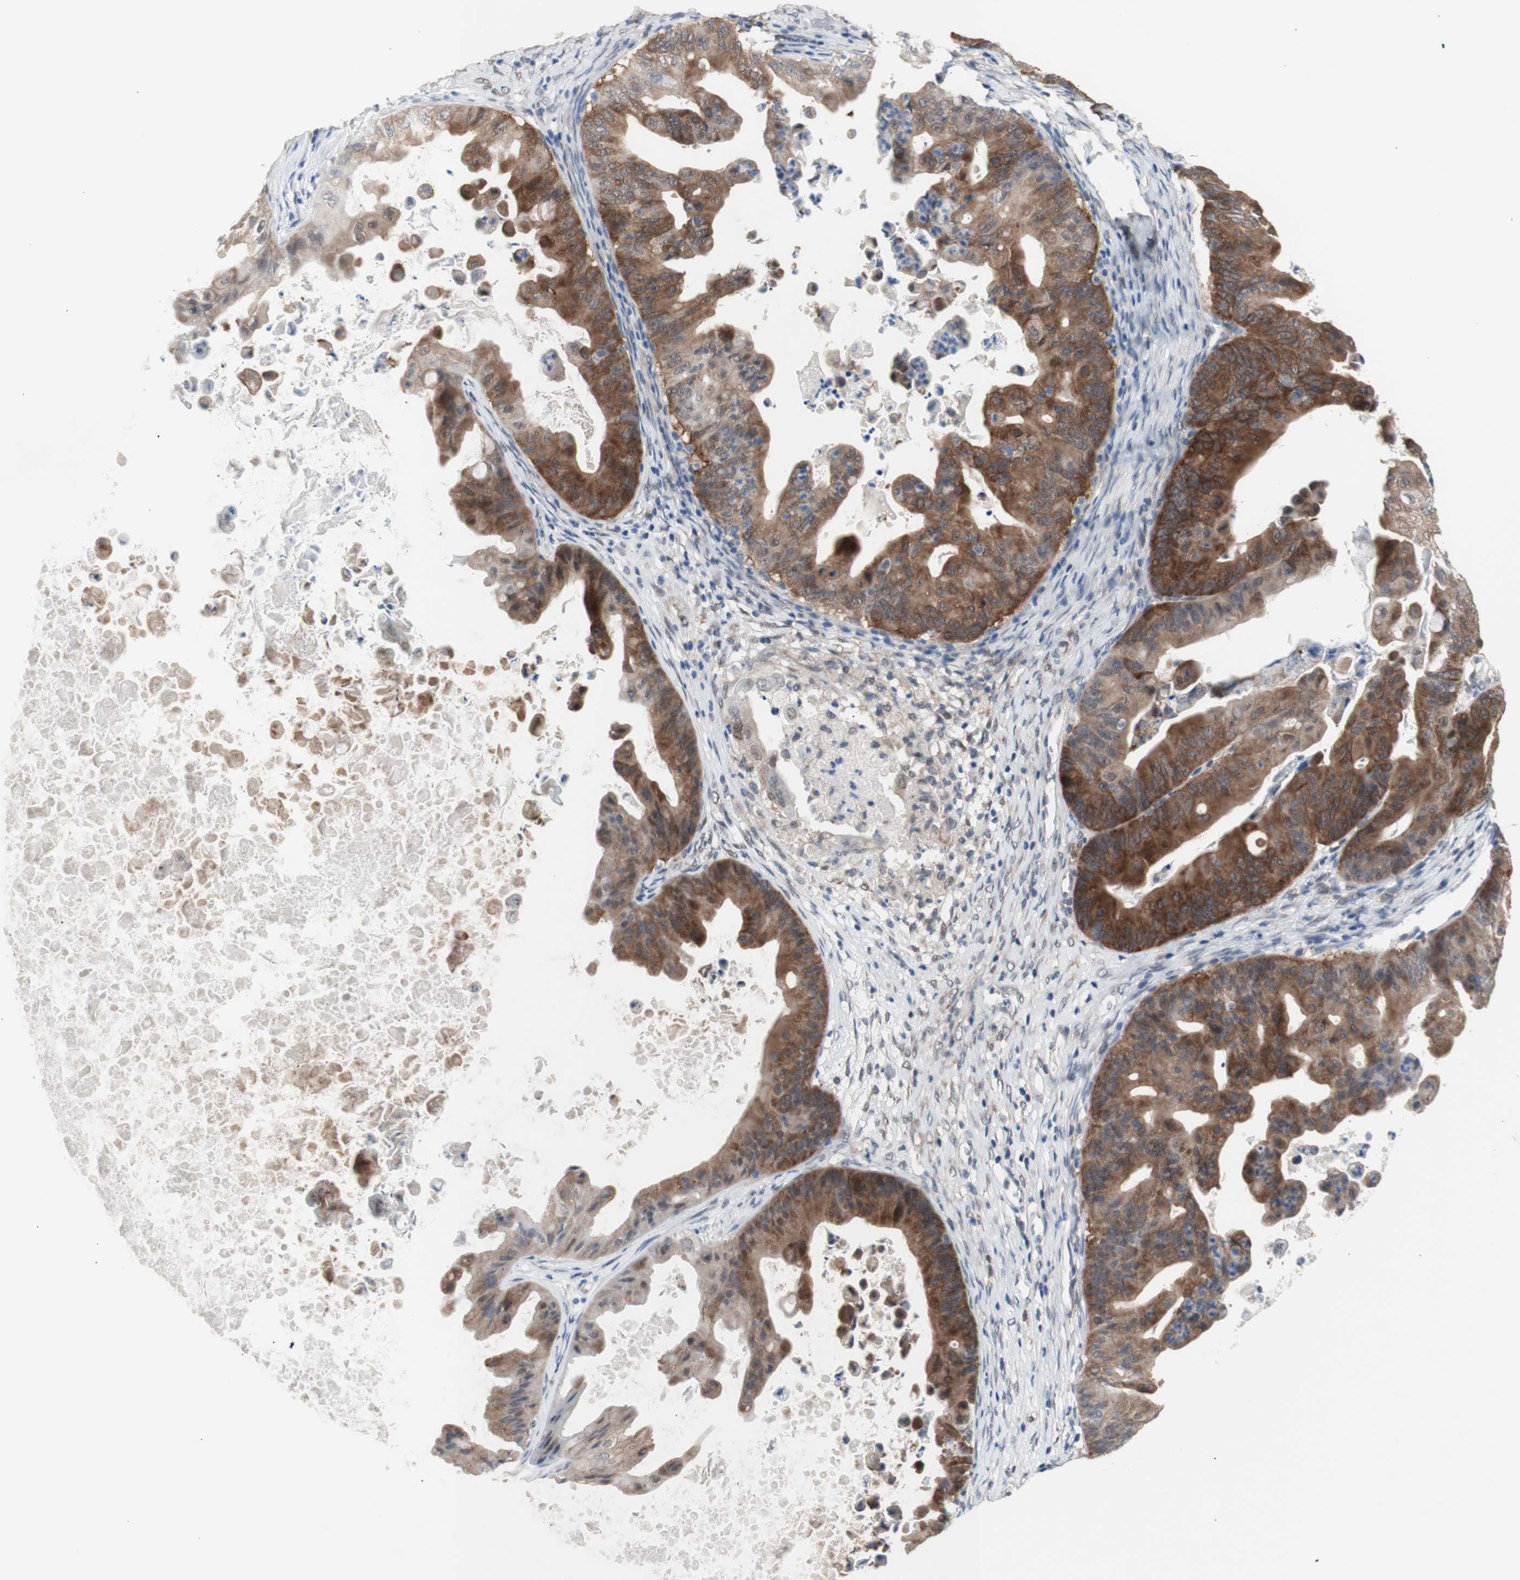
{"staining": {"intensity": "moderate", "quantity": ">75%", "location": "cytoplasmic/membranous"}, "tissue": "ovarian cancer", "cell_type": "Tumor cells", "image_type": "cancer", "snomed": [{"axis": "morphology", "description": "Cystadenocarcinoma, mucinous, NOS"}, {"axis": "topography", "description": "Ovary"}], "caption": "Protein staining of ovarian cancer (mucinous cystadenocarcinoma) tissue exhibits moderate cytoplasmic/membranous staining in about >75% of tumor cells.", "gene": "PRMT5", "patient": {"sex": "female", "age": 37}}